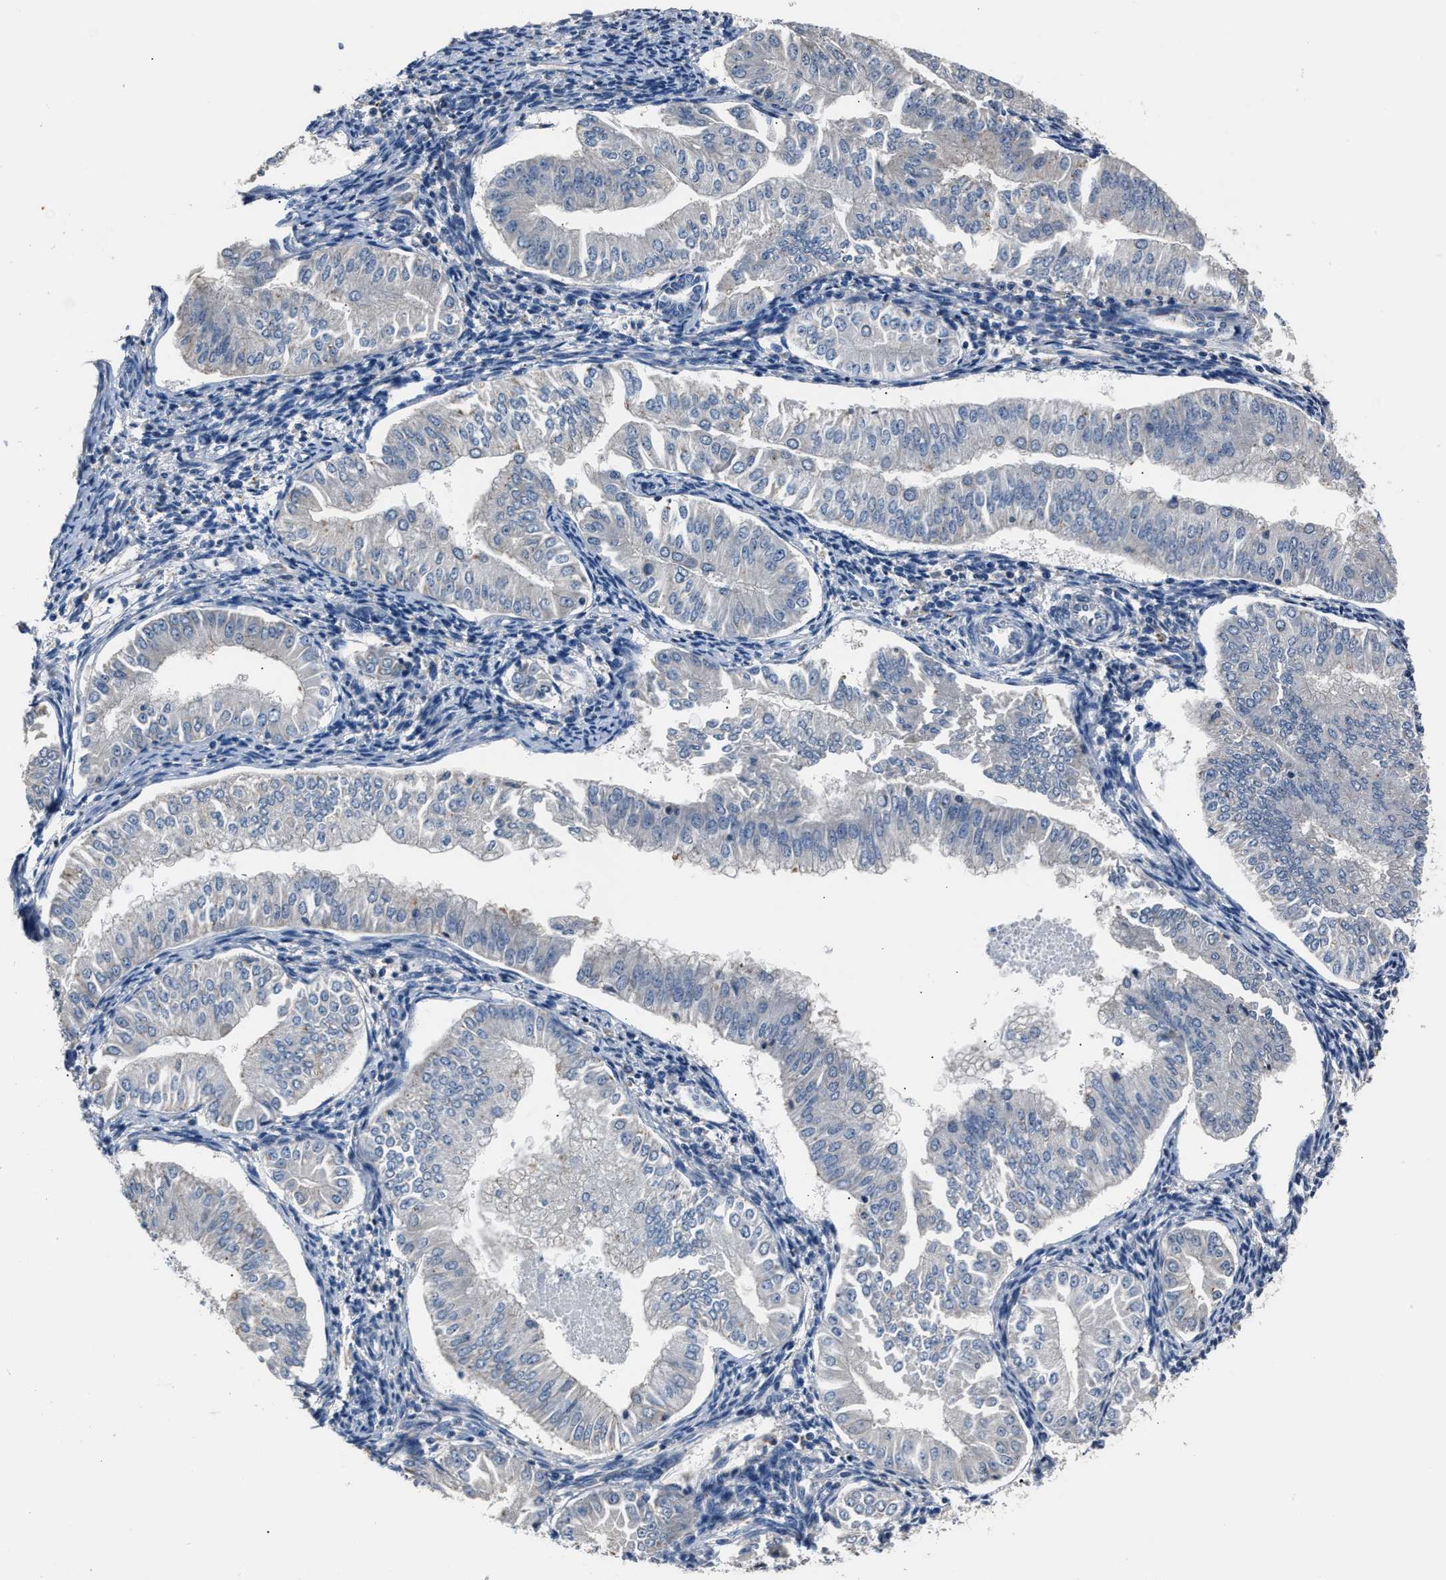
{"staining": {"intensity": "negative", "quantity": "none", "location": "none"}, "tissue": "endometrial cancer", "cell_type": "Tumor cells", "image_type": "cancer", "snomed": [{"axis": "morphology", "description": "Normal tissue, NOS"}, {"axis": "morphology", "description": "Adenocarcinoma, NOS"}, {"axis": "topography", "description": "Endometrium"}], "caption": "IHC image of neoplastic tissue: endometrial cancer stained with DAB exhibits no significant protein staining in tumor cells. (Brightfield microscopy of DAB (3,3'-diaminobenzidine) IHC at high magnification).", "gene": "DNAJC24", "patient": {"sex": "female", "age": 53}}